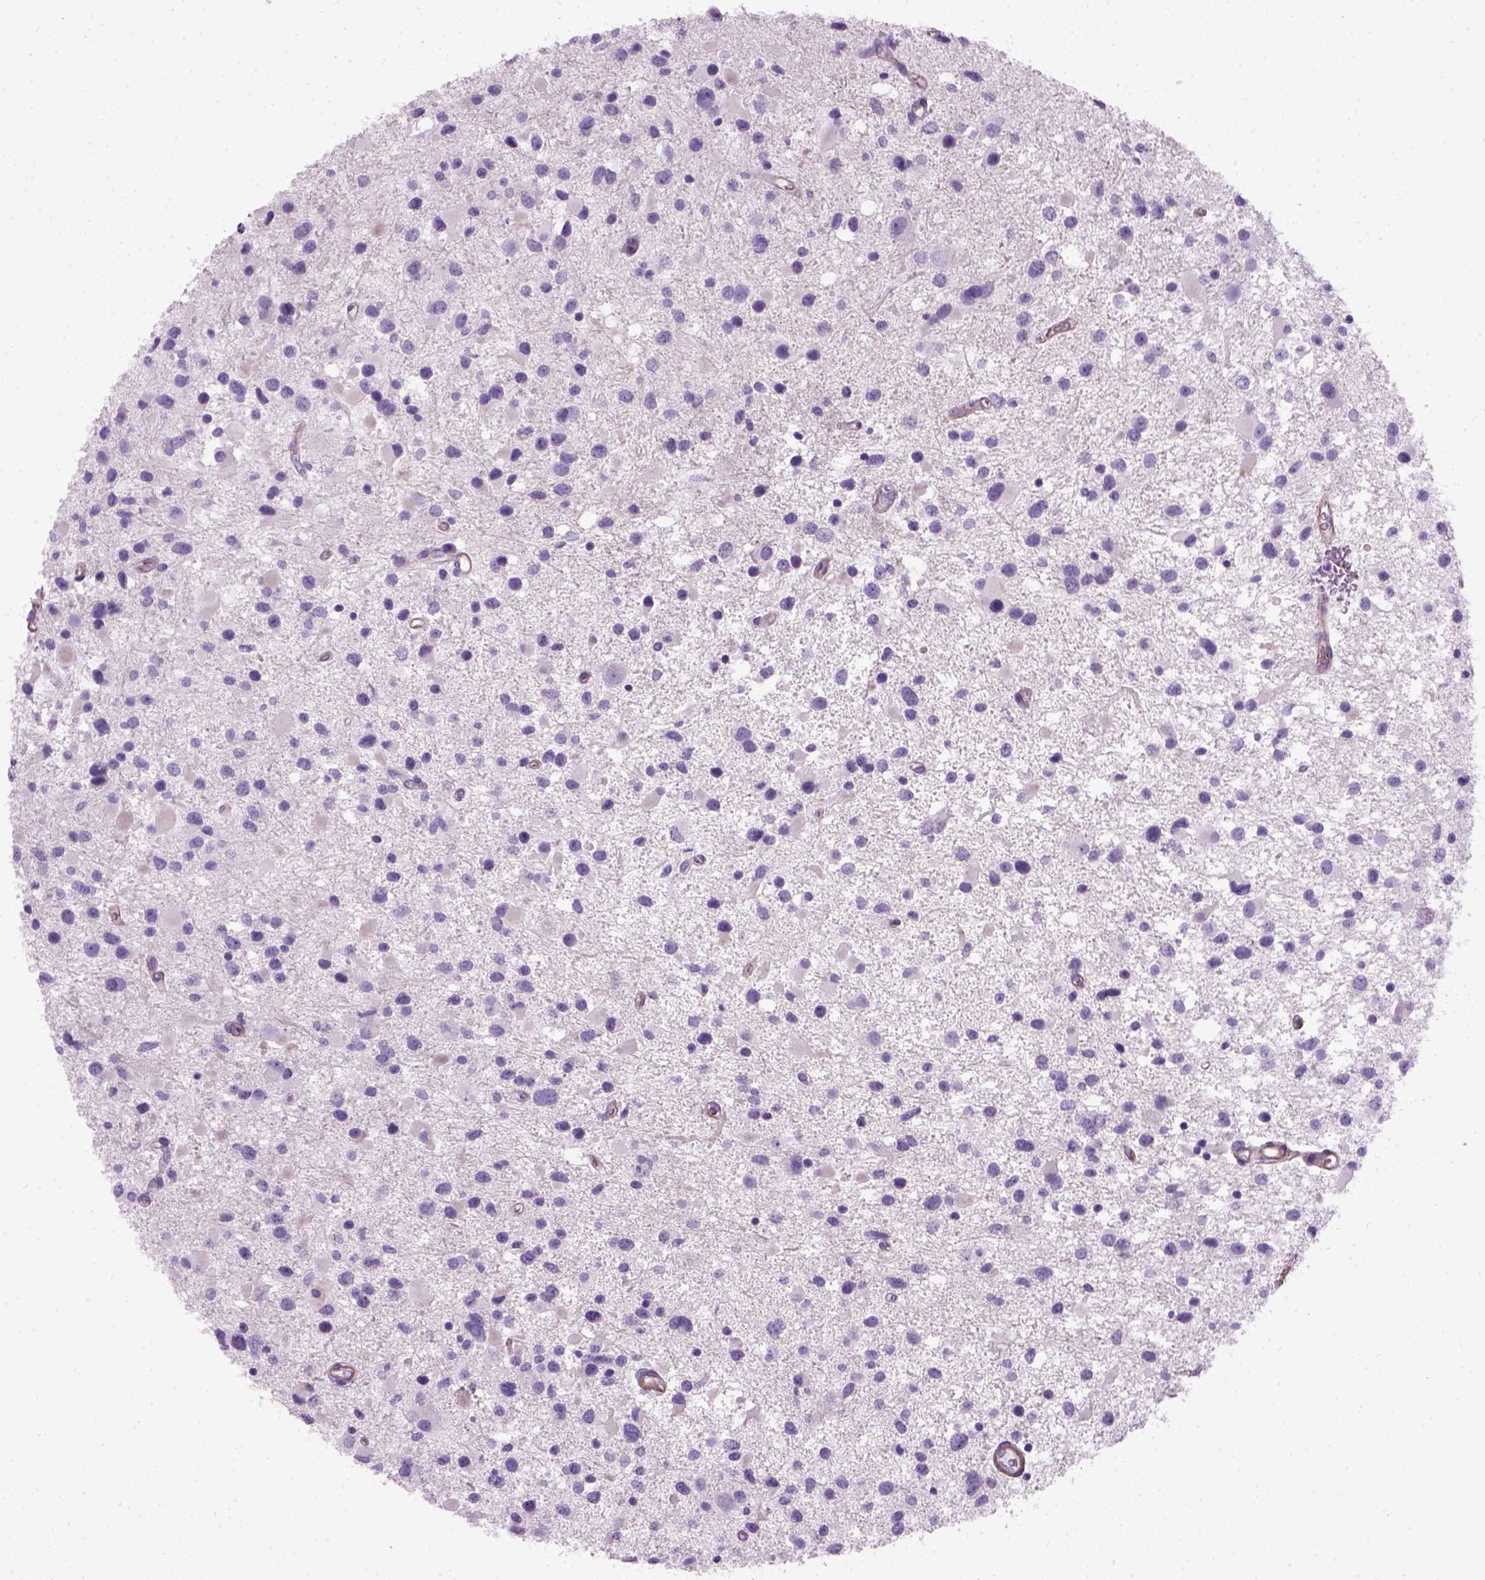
{"staining": {"intensity": "negative", "quantity": "none", "location": "none"}, "tissue": "glioma", "cell_type": "Tumor cells", "image_type": "cancer", "snomed": [{"axis": "morphology", "description": "Glioma, malignant, Low grade"}, {"axis": "topography", "description": "Brain"}], "caption": "High power microscopy photomicrograph of an IHC micrograph of glioma, revealing no significant positivity in tumor cells. (DAB immunohistochemistry visualized using brightfield microscopy, high magnification).", "gene": "FAM161A", "patient": {"sex": "female", "age": 32}}